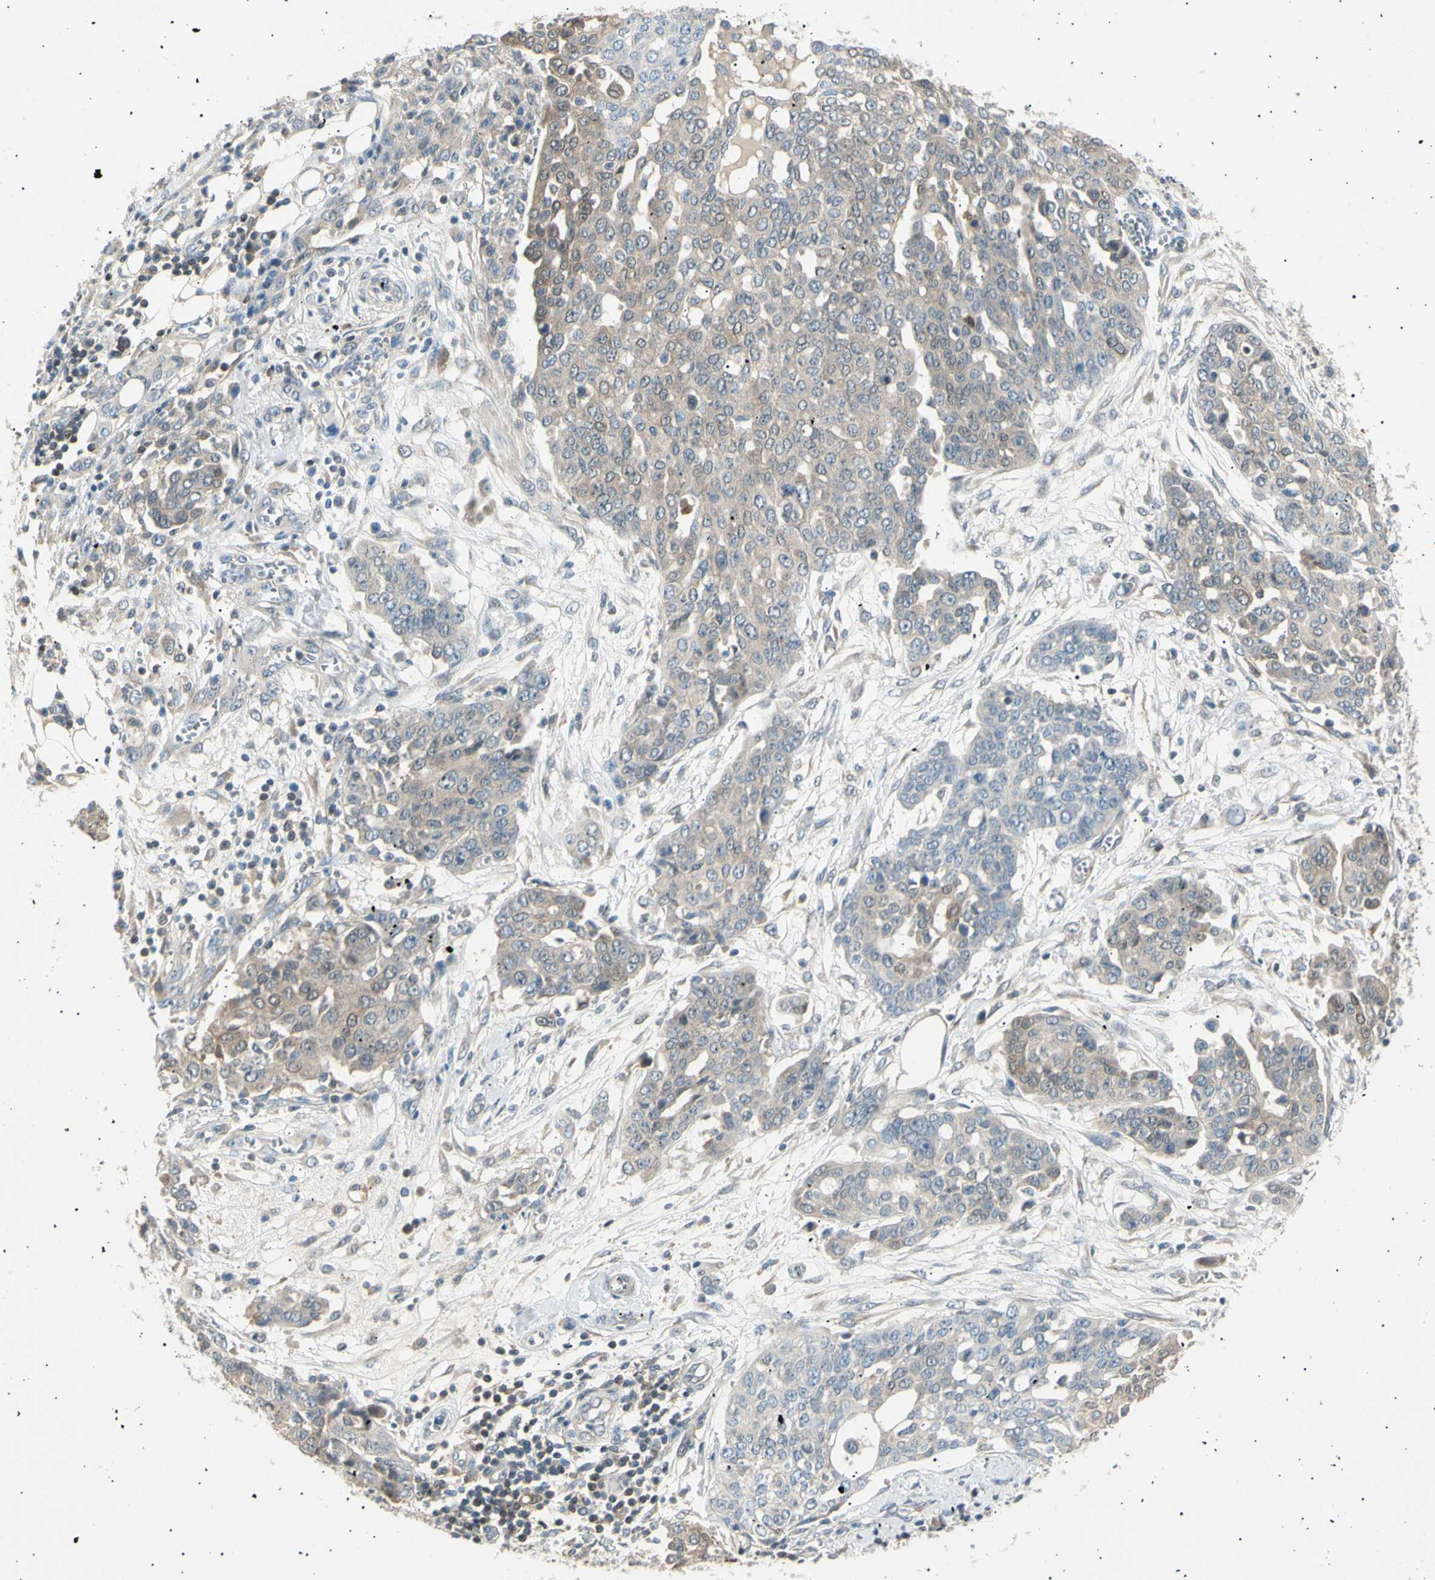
{"staining": {"intensity": "moderate", "quantity": "25%-75%", "location": "cytoplasmic/membranous"}, "tissue": "ovarian cancer", "cell_type": "Tumor cells", "image_type": "cancer", "snomed": [{"axis": "morphology", "description": "Cystadenocarcinoma, serous, NOS"}, {"axis": "topography", "description": "Soft tissue"}, {"axis": "topography", "description": "Ovary"}], "caption": "Ovarian cancer was stained to show a protein in brown. There is medium levels of moderate cytoplasmic/membranous staining in about 25%-75% of tumor cells.", "gene": "LHPP", "patient": {"sex": "female", "age": 57}}